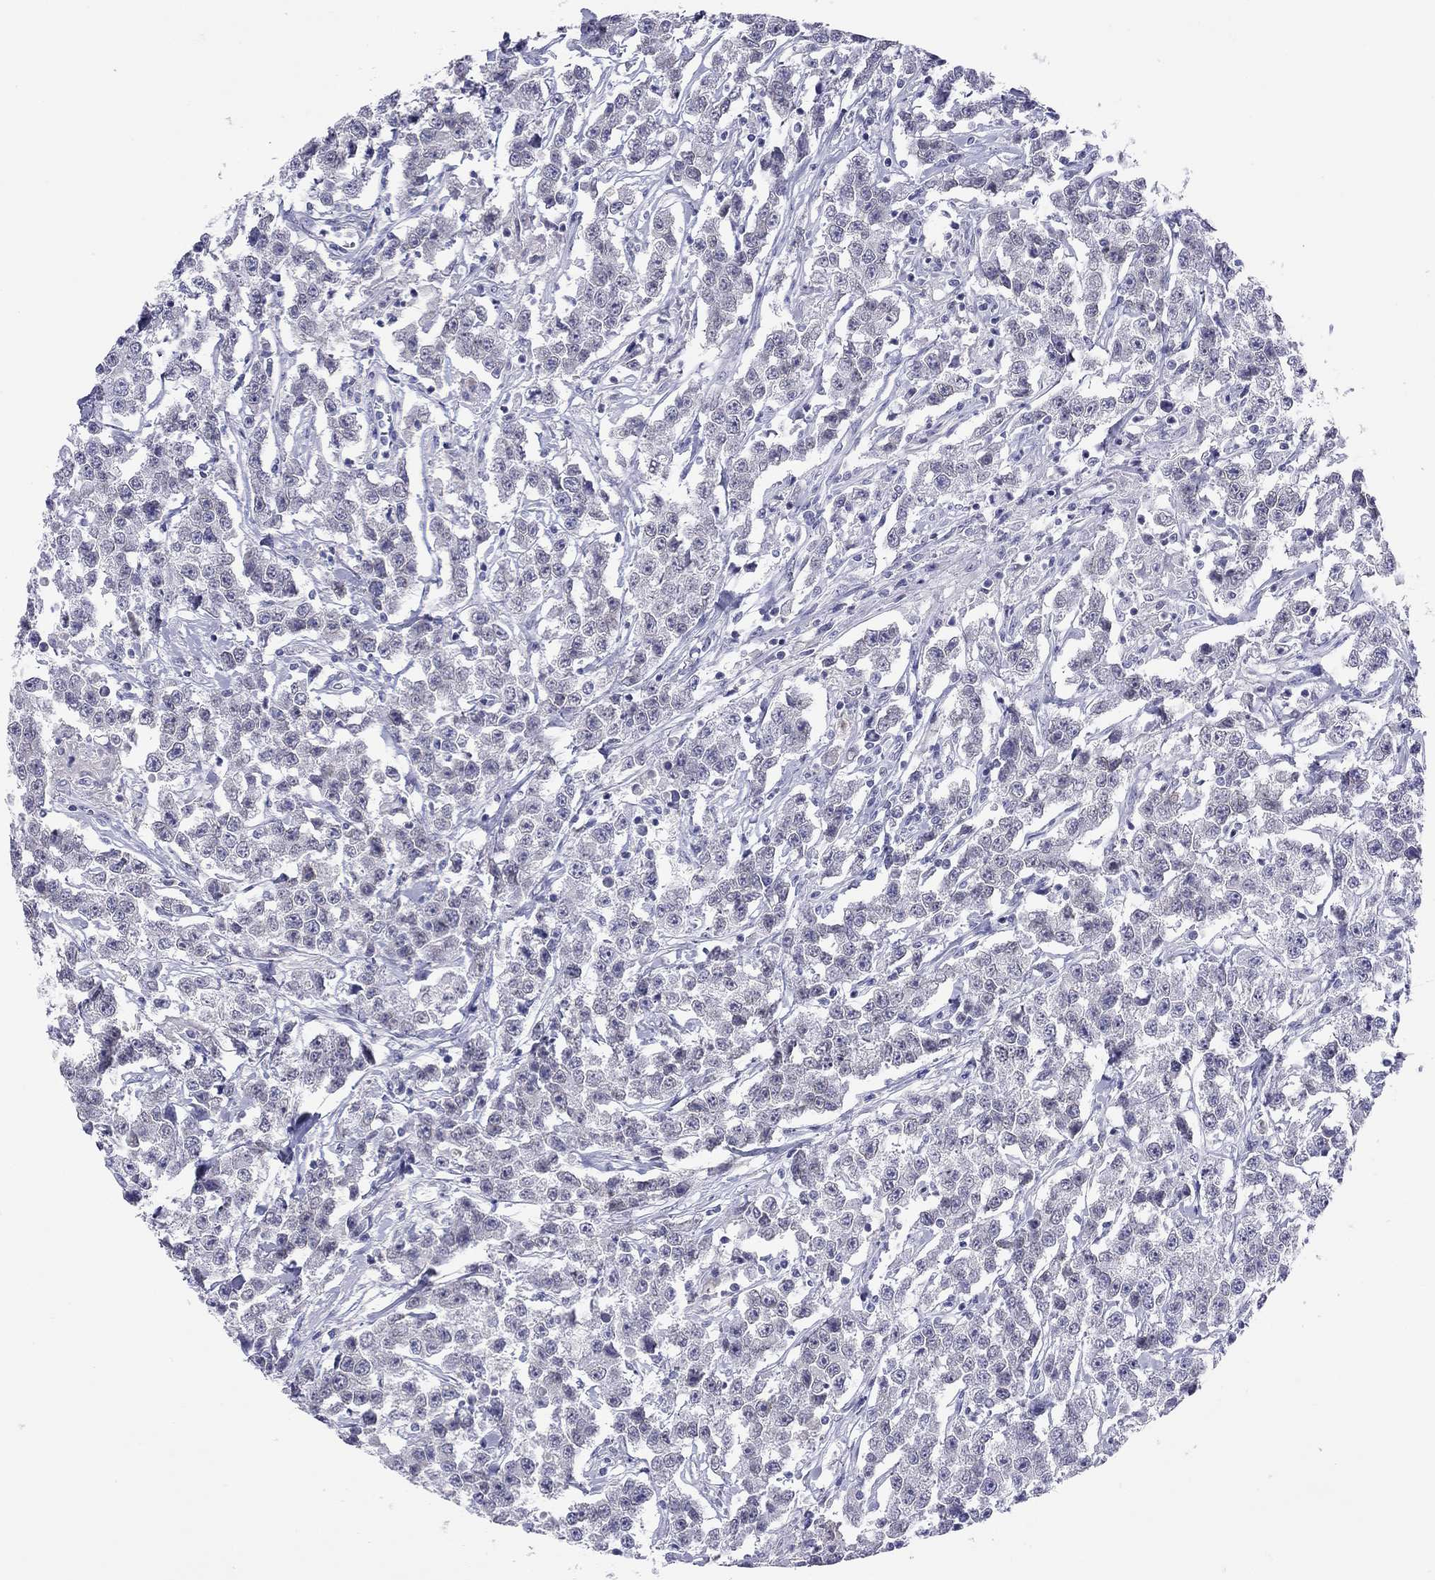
{"staining": {"intensity": "negative", "quantity": "none", "location": "none"}, "tissue": "testis cancer", "cell_type": "Tumor cells", "image_type": "cancer", "snomed": [{"axis": "morphology", "description": "Seminoma, NOS"}, {"axis": "topography", "description": "Testis"}], "caption": "Protein analysis of testis cancer exhibits no significant positivity in tumor cells.", "gene": "ARMC12", "patient": {"sex": "male", "age": 59}}